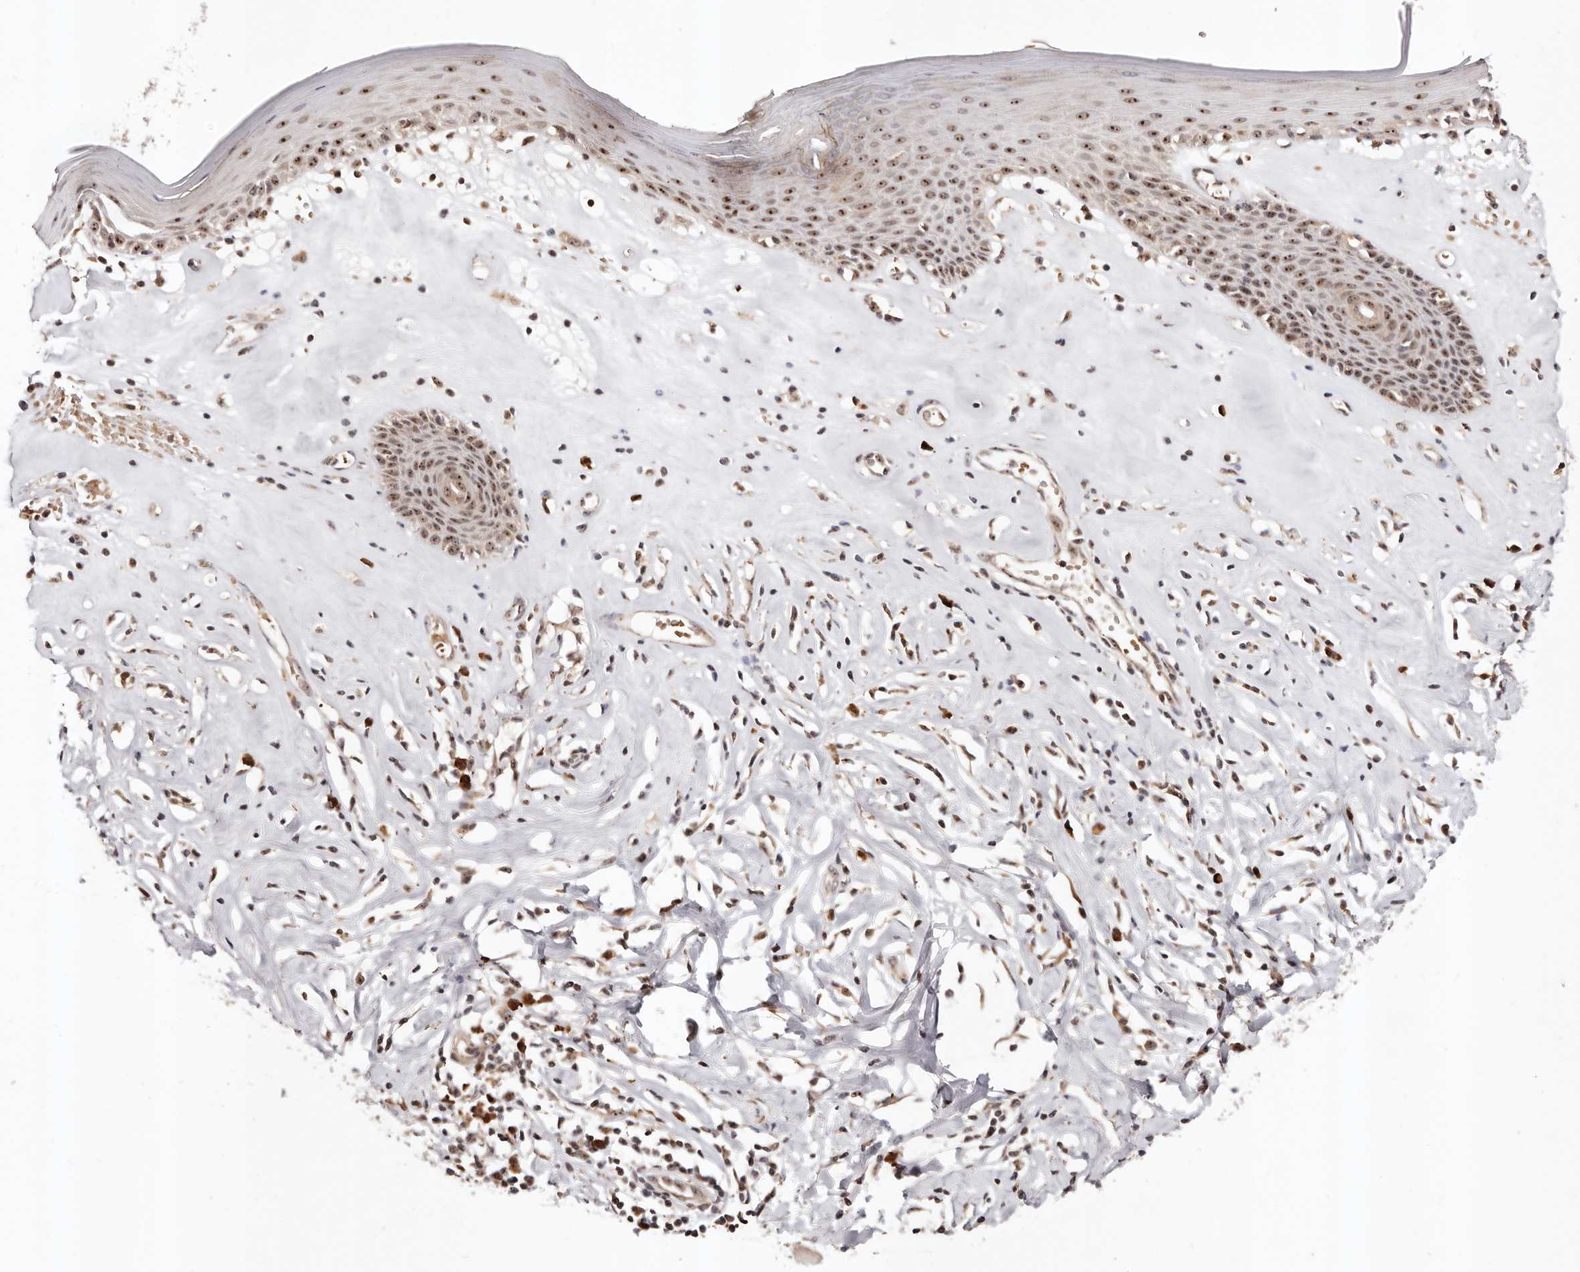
{"staining": {"intensity": "strong", "quantity": ">75%", "location": "nuclear"}, "tissue": "skin", "cell_type": "Epidermal cells", "image_type": "normal", "snomed": [{"axis": "morphology", "description": "Normal tissue, NOS"}, {"axis": "morphology", "description": "Inflammation, NOS"}, {"axis": "topography", "description": "Vulva"}], "caption": "Skin was stained to show a protein in brown. There is high levels of strong nuclear positivity in approximately >75% of epidermal cells. (DAB (3,3'-diaminobenzidine) = brown stain, brightfield microscopy at high magnification).", "gene": "APOL6", "patient": {"sex": "female", "age": 84}}